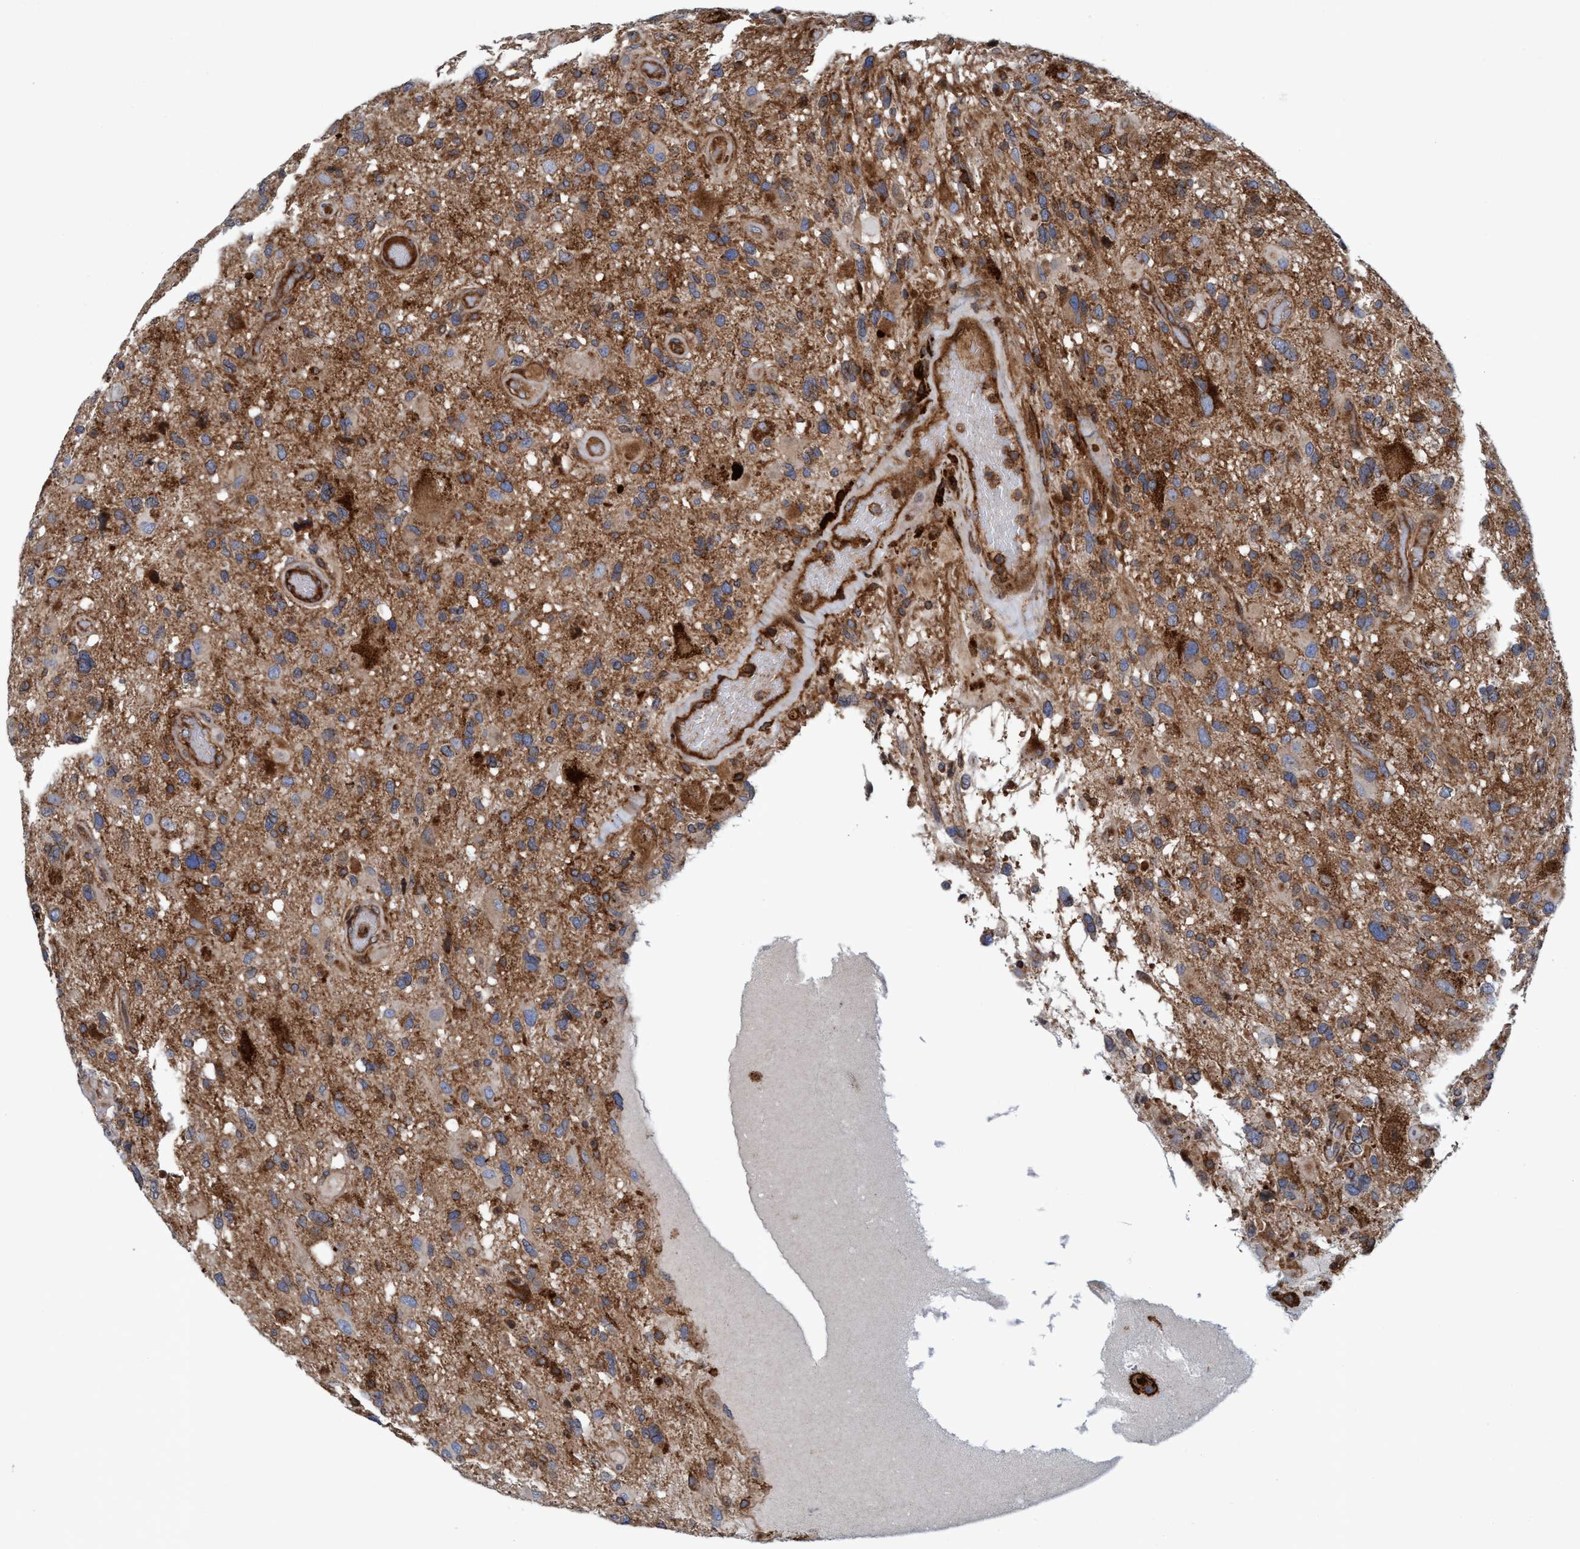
{"staining": {"intensity": "strong", "quantity": "25%-75%", "location": "cytoplasmic/membranous"}, "tissue": "glioma", "cell_type": "Tumor cells", "image_type": "cancer", "snomed": [{"axis": "morphology", "description": "Glioma, malignant, High grade"}, {"axis": "topography", "description": "Brain"}], "caption": "Glioma stained for a protein displays strong cytoplasmic/membranous positivity in tumor cells.", "gene": "SLC16A3", "patient": {"sex": "male", "age": 33}}